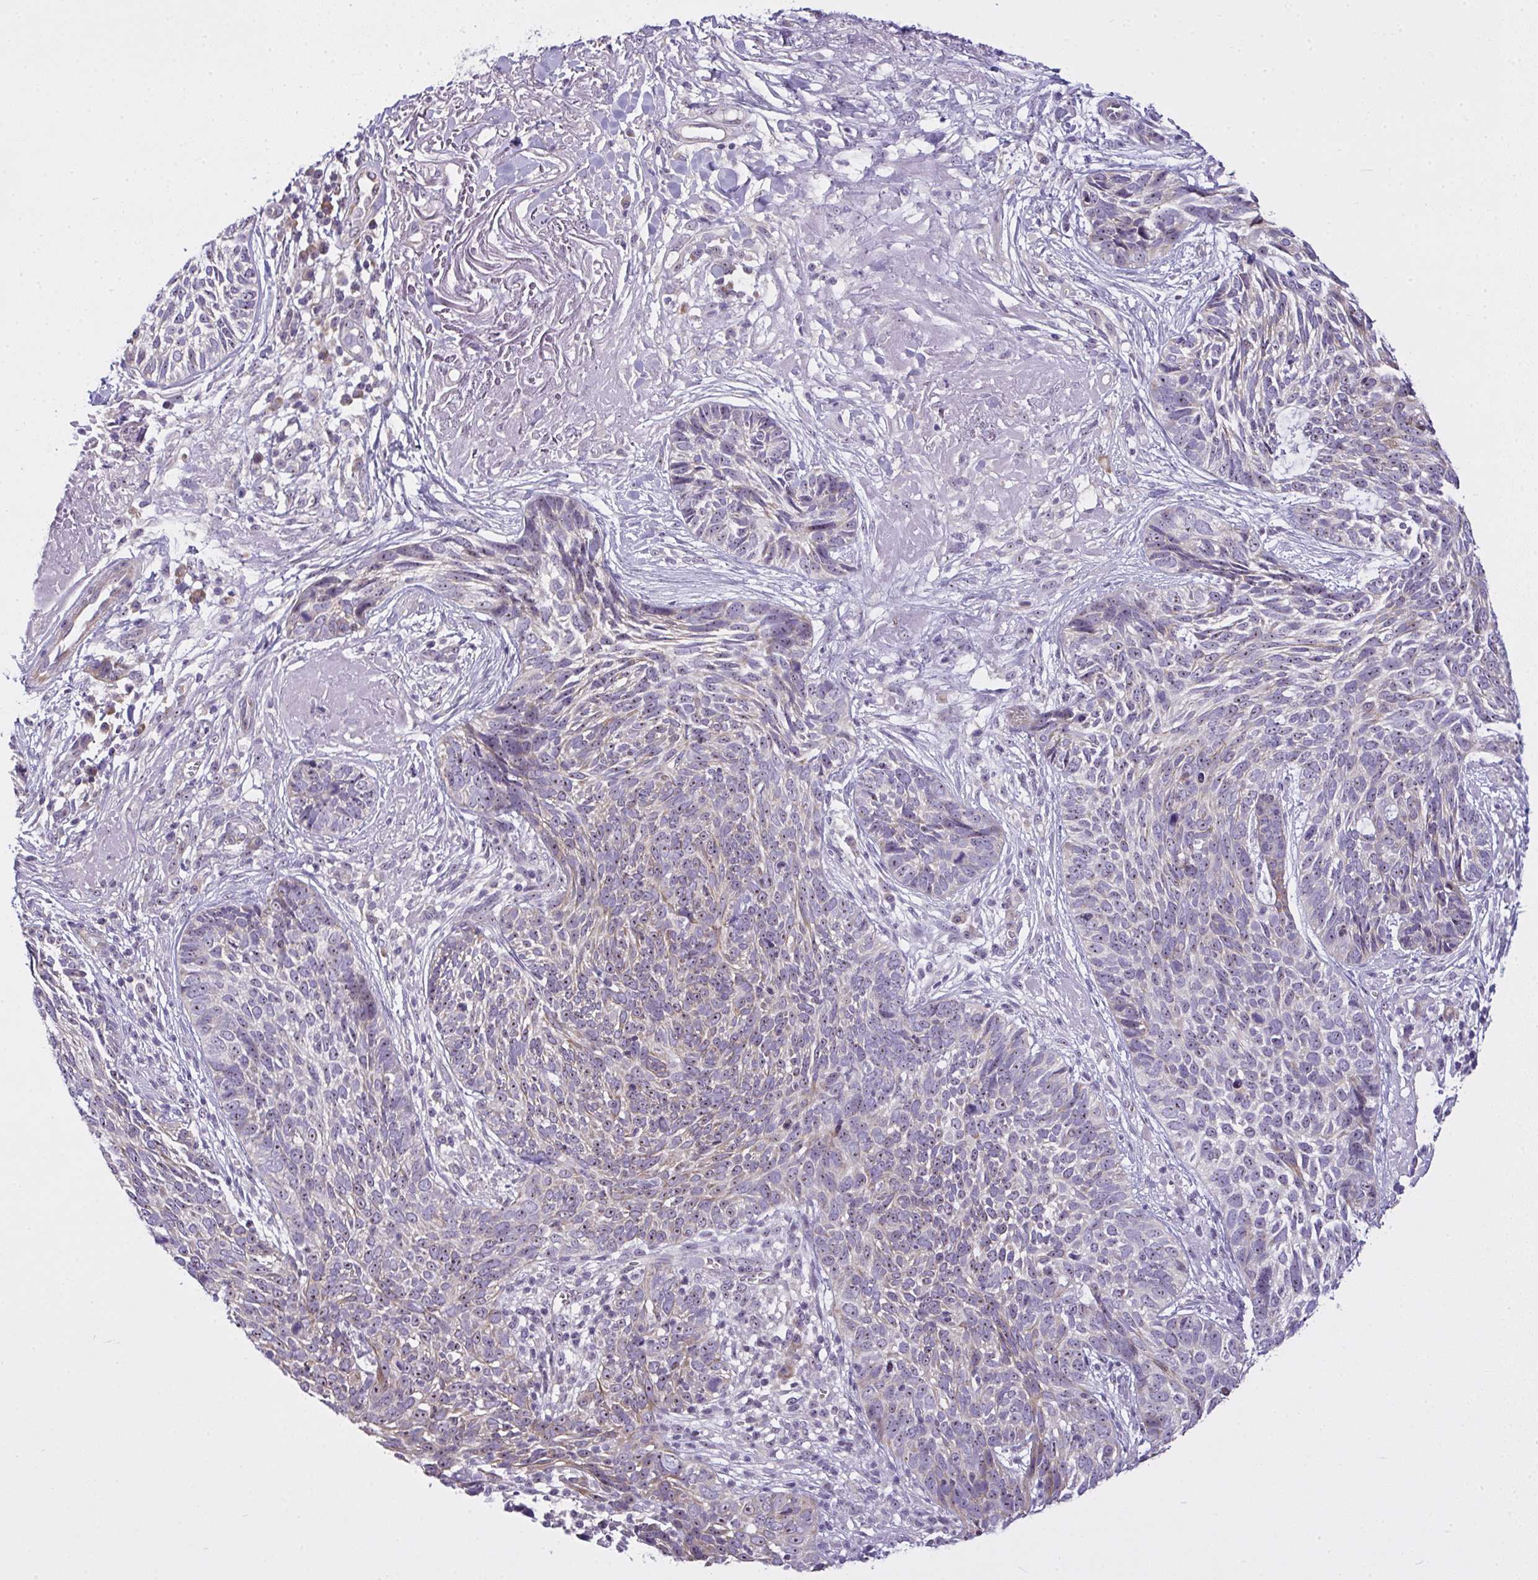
{"staining": {"intensity": "negative", "quantity": "none", "location": "none"}, "tissue": "skin cancer", "cell_type": "Tumor cells", "image_type": "cancer", "snomed": [{"axis": "morphology", "description": "Basal cell carcinoma"}, {"axis": "topography", "description": "Skin"}, {"axis": "topography", "description": "Skin of face"}], "caption": "Tumor cells are negative for protein expression in human basal cell carcinoma (skin).", "gene": "NT5C1A", "patient": {"sex": "female", "age": 95}}